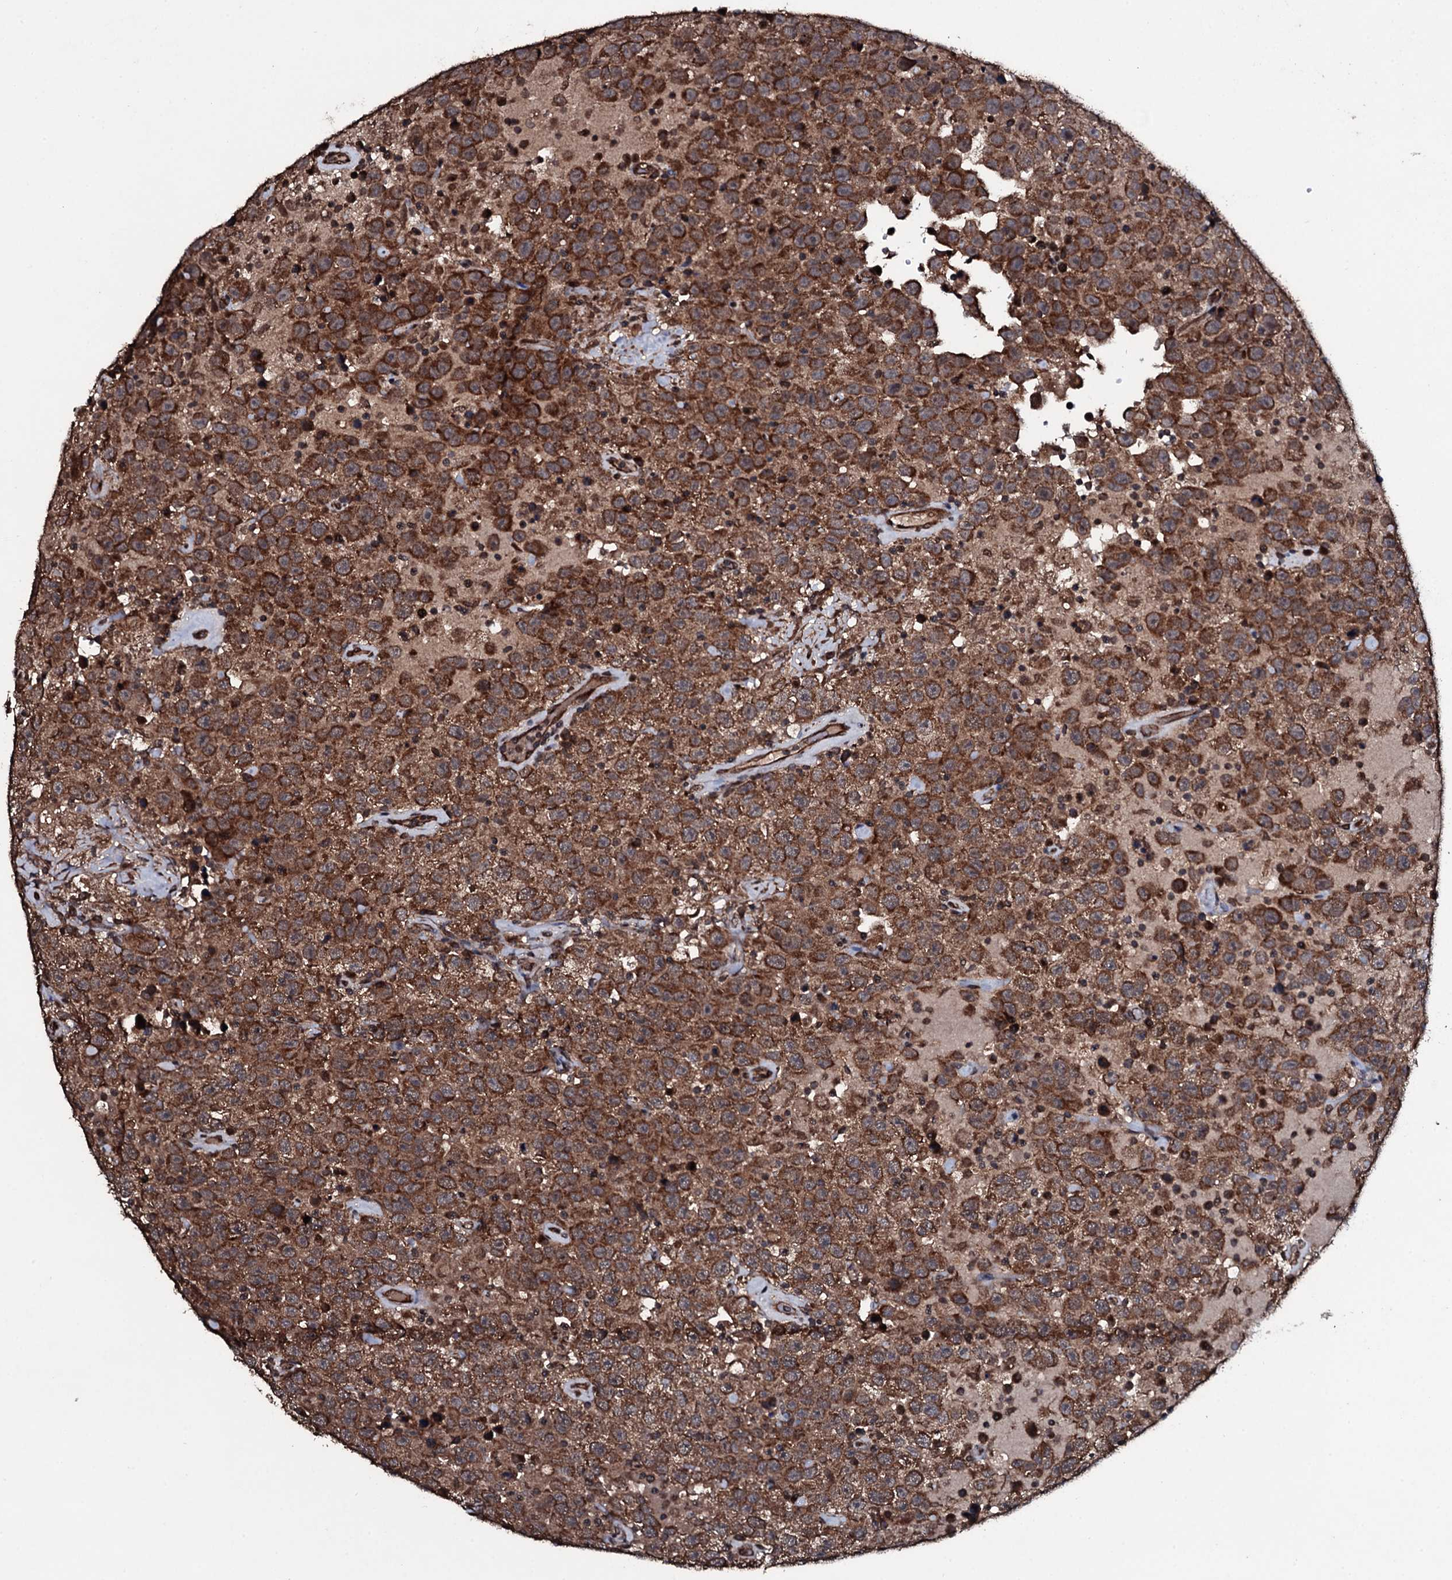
{"staining": {"intensity": "strong", "quantity": ">75%", "location": "cytoplasmic/membranous"}, "tissue": "testis cancer", "cell_type": "Tumor cells", "image_type": "cancer", "snomed": [{"axis": "morphology", "description": "Seminoma, NOS"}, {"axis": "topography", "description": "Testis"}], "caption": "Approximately >75% of tumor cells in human testis cancer exhibit strong cytoplasmic/membranous protein positivity as visualized by brown immunohistochemical staining.", "gene": "MRPS31", "patient": {"sex": "male", "age": 41}}